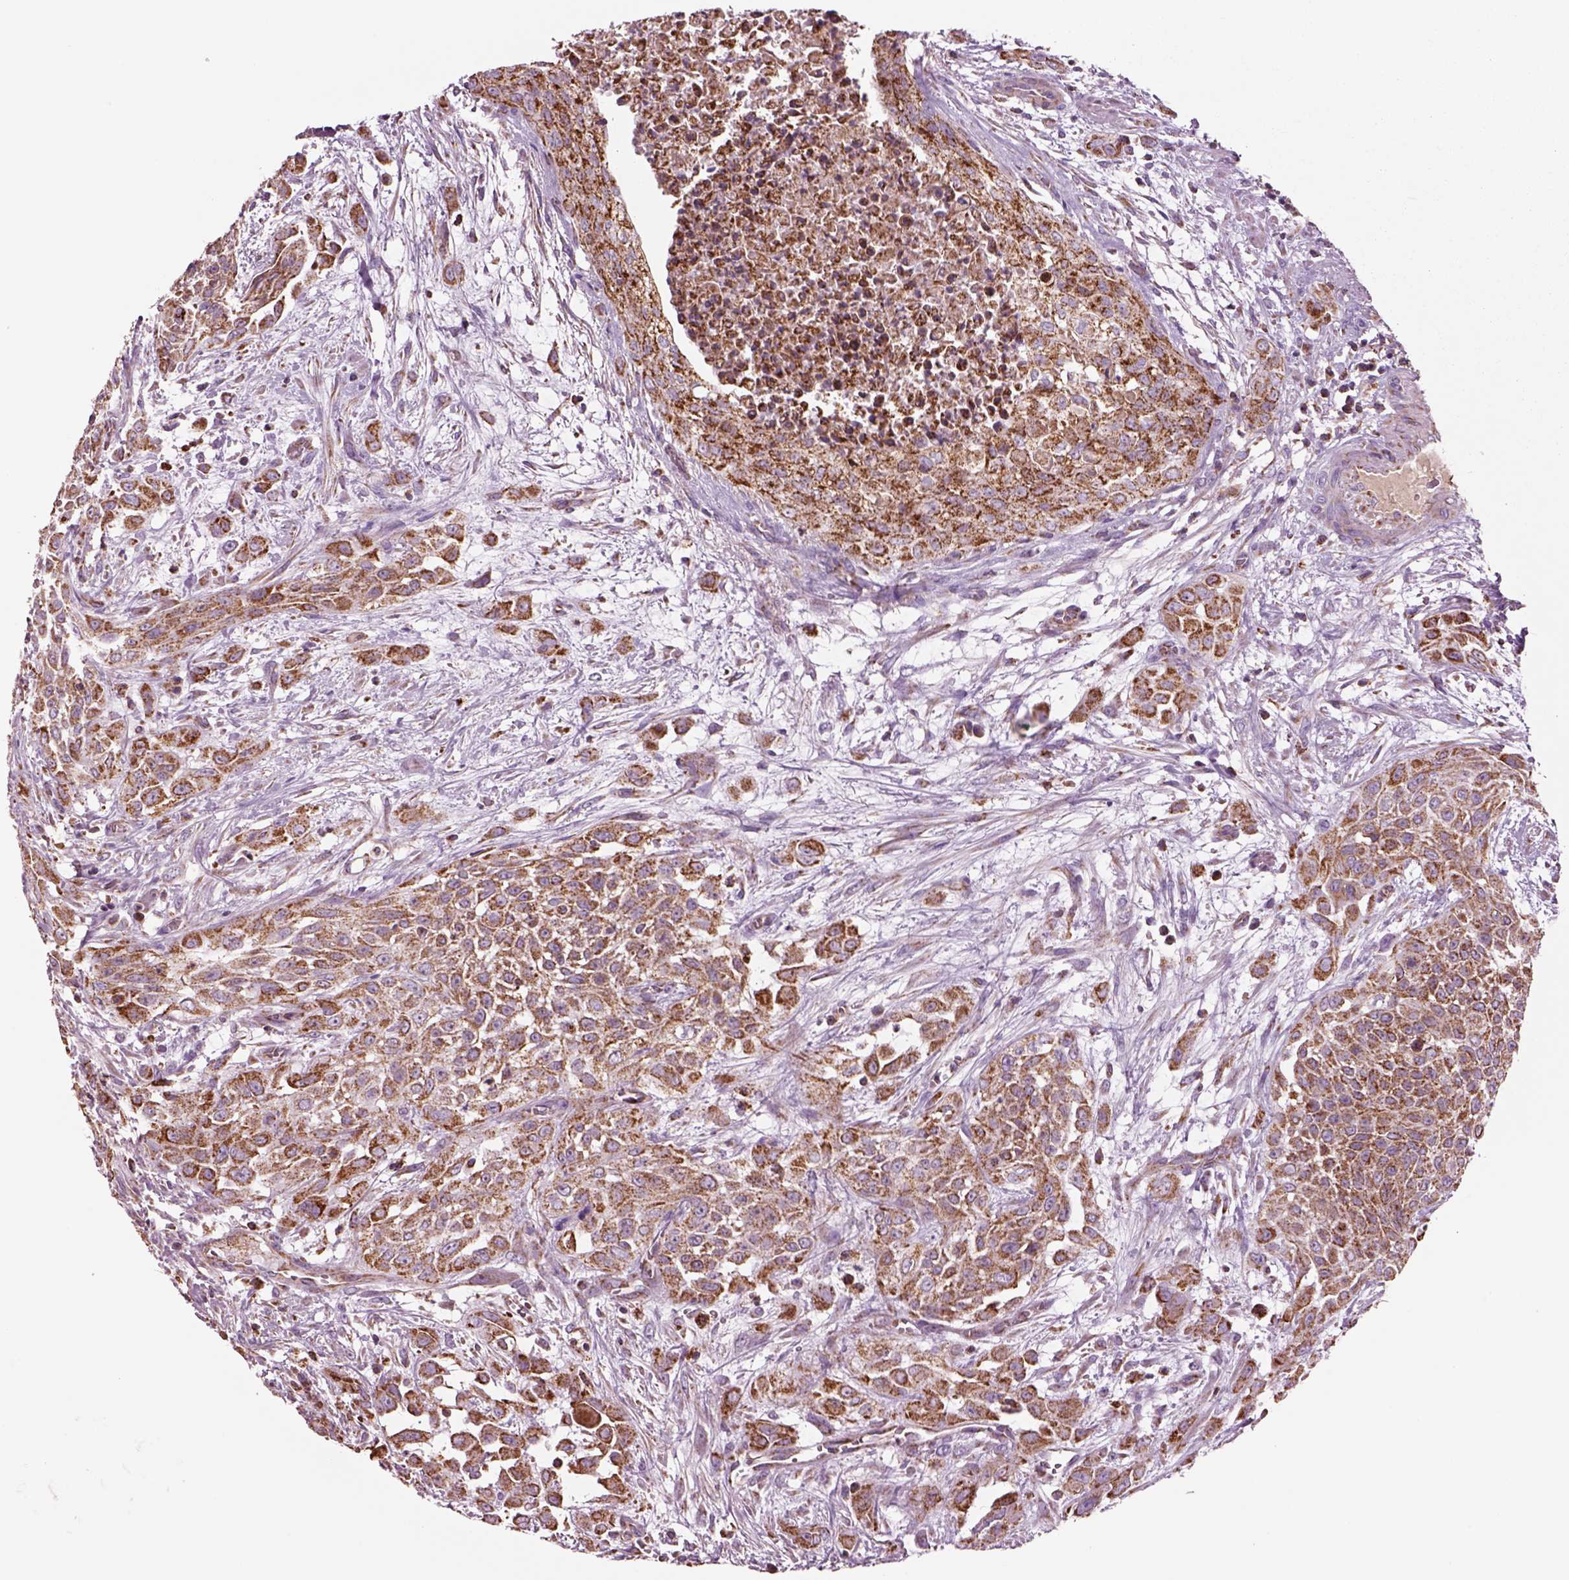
{"staining": {"intensity": "strong", "quantity": ">75%", "location": "cytoplasmic/membranous"}, "tissue": "urothelial cancer", "cell_type": "Tumor cells", "image_type": "cancer", "snomed": [{"axis": "morphology", "description": "Urothelial carcinoma, High grade"}, {"axis": "topography", "description": "Urinary bladder"}], "caption": "Tumor cells show high levels of strong cytoplasmic/membranous expression in about >75% of cells in human urothelial carcinoma (high-grade). The protein is stained brown, and the nuclei are stained in blue (DAB IHC with brightfield microscopy, high magnification).", "gene": "SLC25A24", "patient": {"sex": "male", "age": 57}}